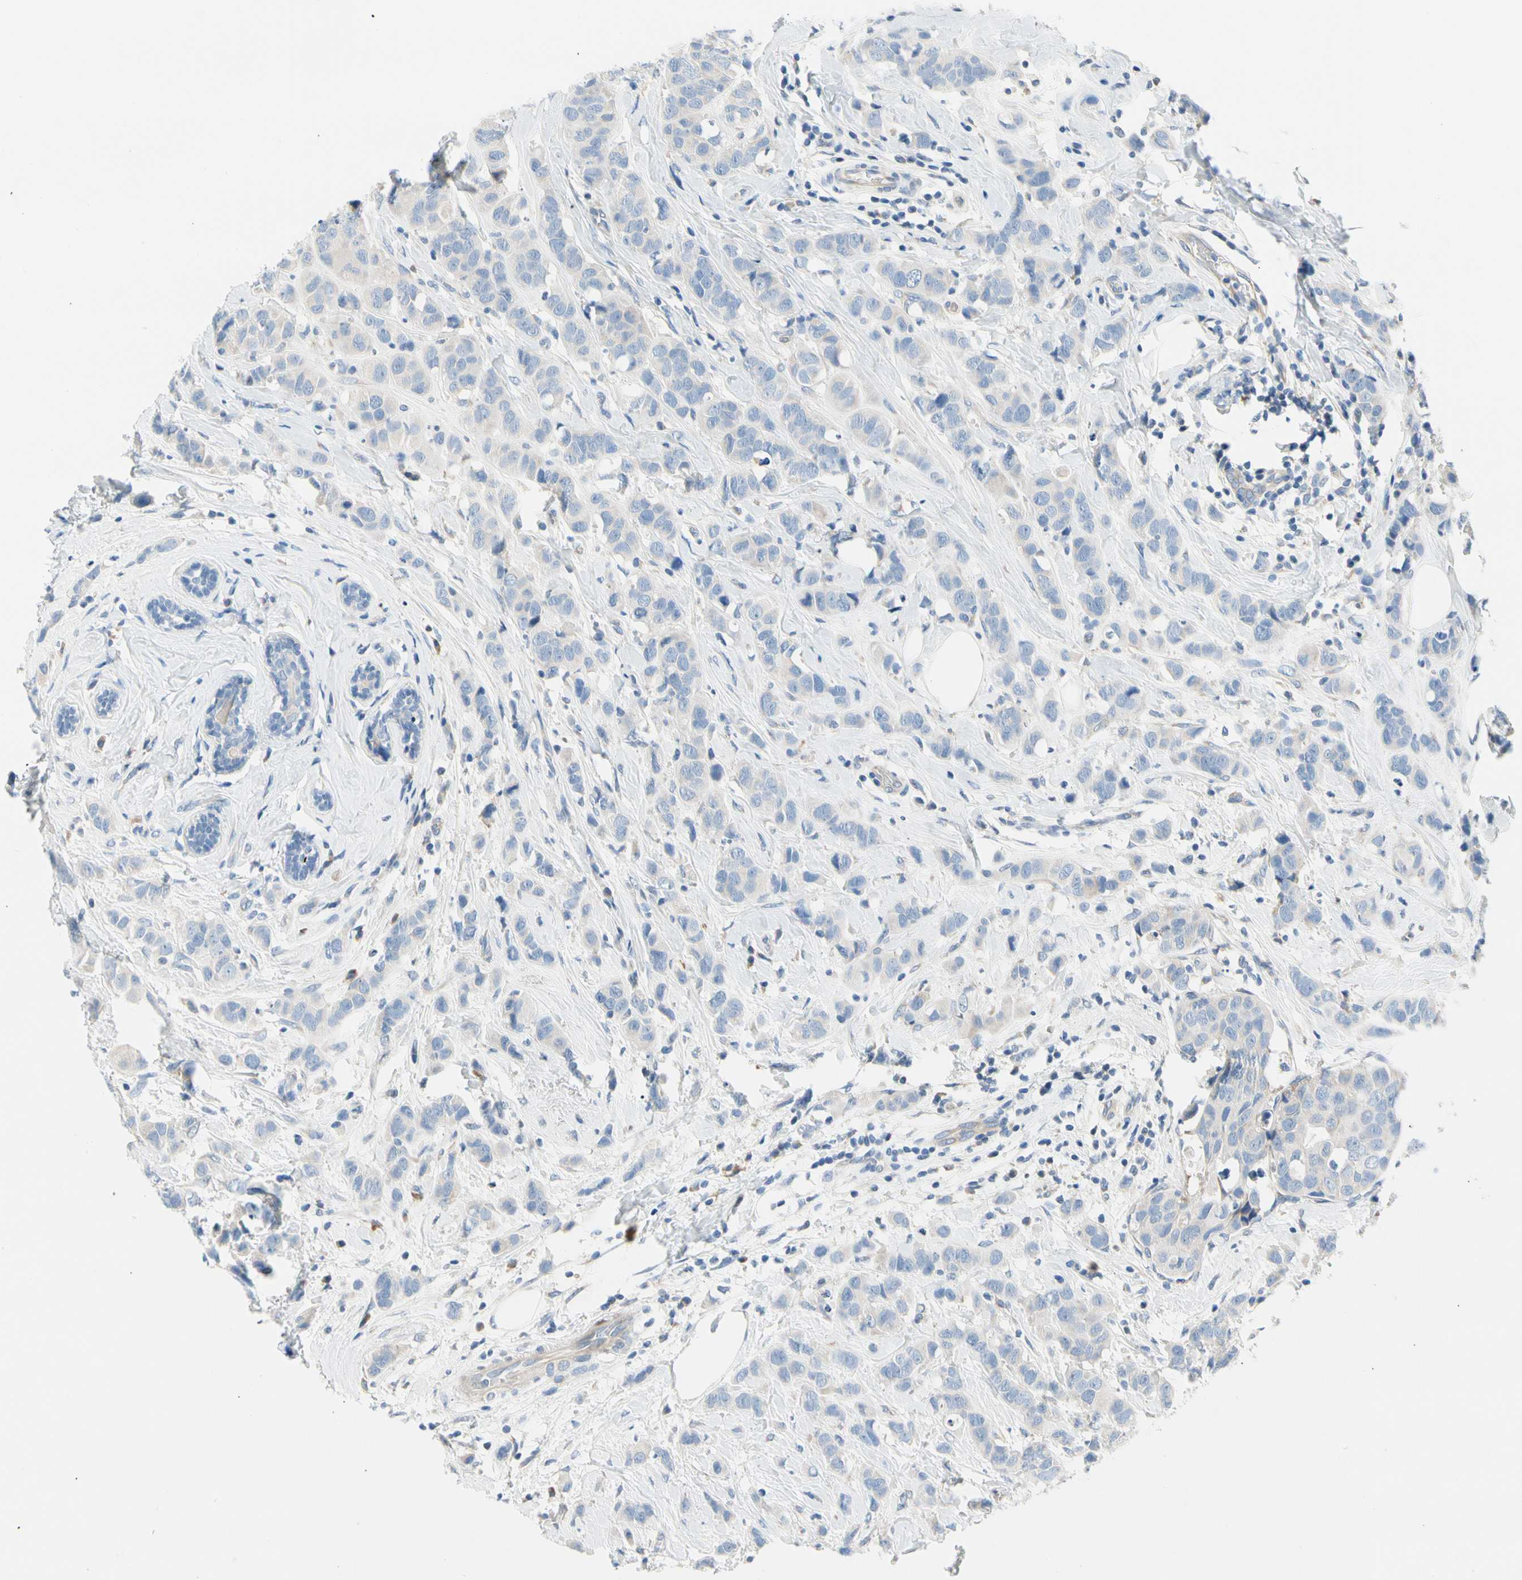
{"staining": {"intensity": "negative", "quantity": "none", "location": "none"}, "tissue": "breast cancer", "cell_type": "Tumor cells", "image_type": "cancer", "snomed": [{"axis": "morphology", "description": "Normal tissue, NOS"}, {"axis": "morphology", "description": "Duct carcinoma"}, {"axis": "topography", "description": "Breast"}], "caption": "A histopathology image of human breast invasive ductal carcinoma is negative for staining in tumor cells.", "gene": "STXBP1", "patient": {"sex": "female", "age": 50}}